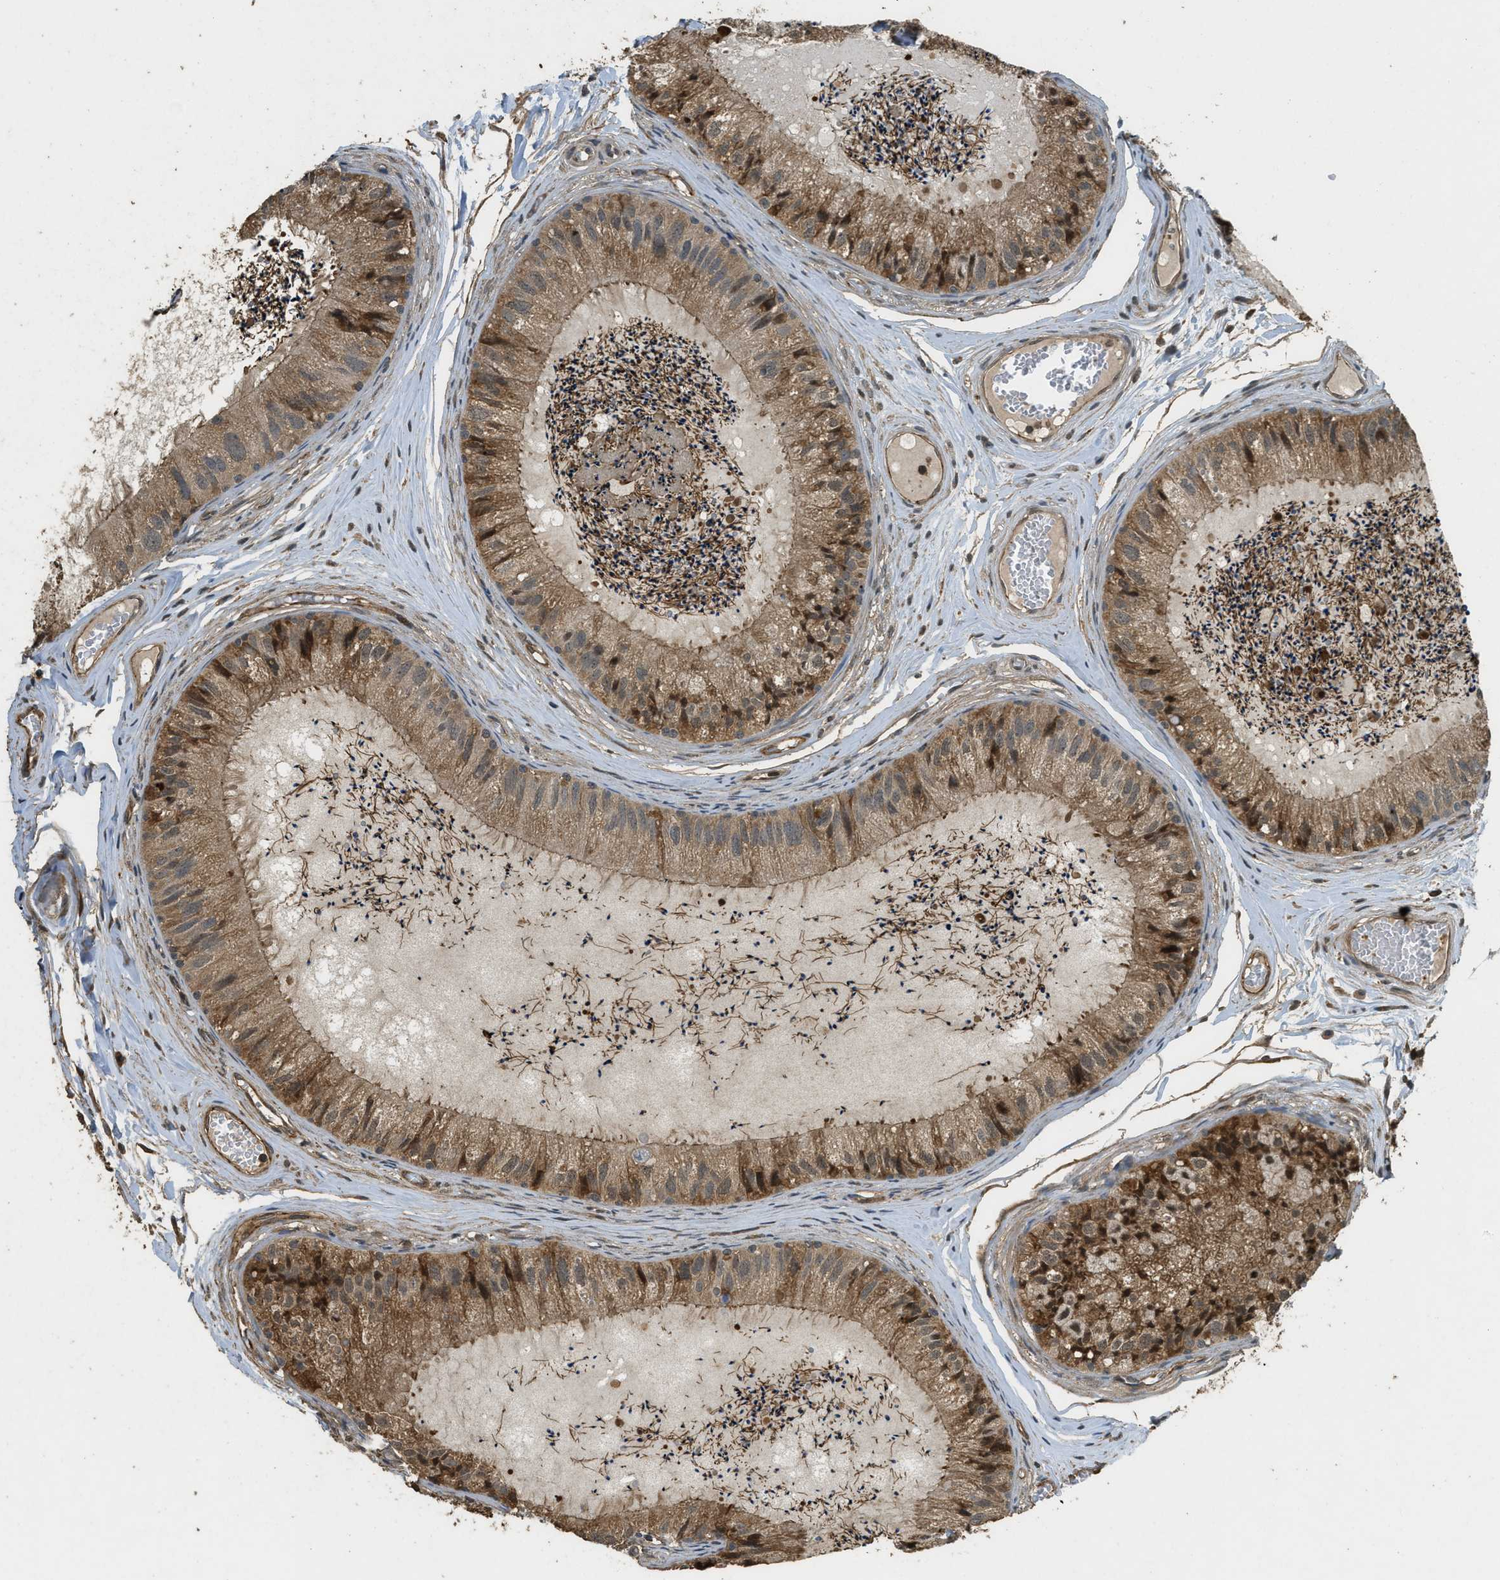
{"staining": {"intensity": "moderate", "quantity": ">75%", "location": "cytoplasmic/membranous"}, "tissue": "epididymis", "cell_type": "Glandular cells", "image_type": "normal", "snomed": [{"axis": "morphology", "description": "Normal tissue, NOS"}, {"axis": "topography", "description": "Epididymis"}], "caption": "Human epididymis stained with a brown dye exhibits moderate cytoplasmic/membranous positive staining in approximately >75% of glandular cells.", "gene": "PPP6R3", "patient": {"sex": "male", "age": 31}}